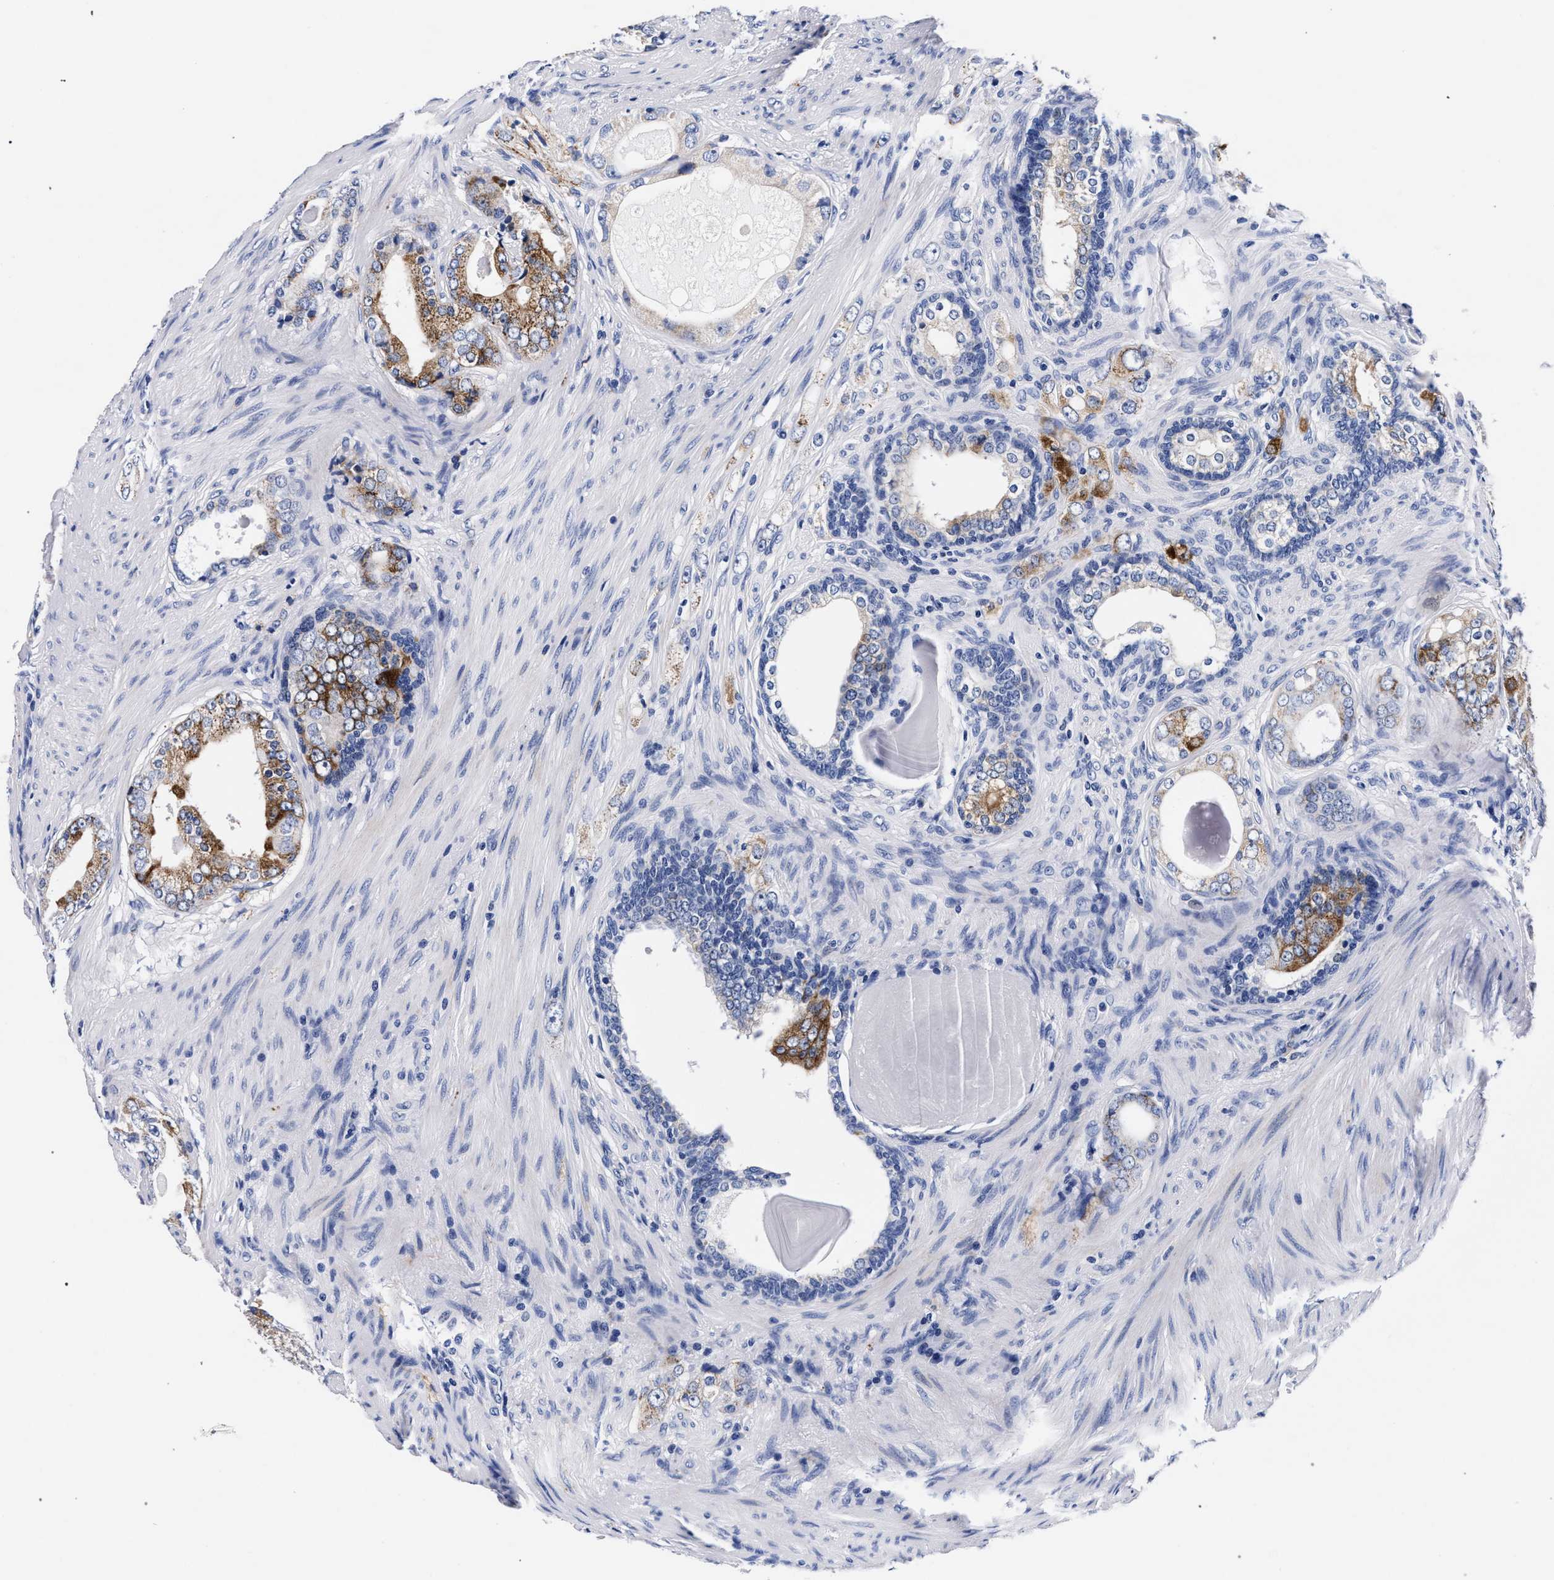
{"staining": {"intensity": "strong", "quantity": "25%-75%", "location": "cytoplasmic/membranous"}, "tissue": "prostate cancer", "cell_type": "Tumor cells", "image_type": "cancer", "snomed": [{"axis": "morphology", "description": "Adenocarcinoma, High grade"}, {"axis": "topography", "description": "Prostate"}], "caption": "Prostate high-grade adenocarcinoma stained for a protein (brown) displays strong cytoplasmic/membranous positive positivity in approximately 25%-75% of tumor cells.", "gene": "RAB3B", "patient": {"sex": "male", "age": 66}}